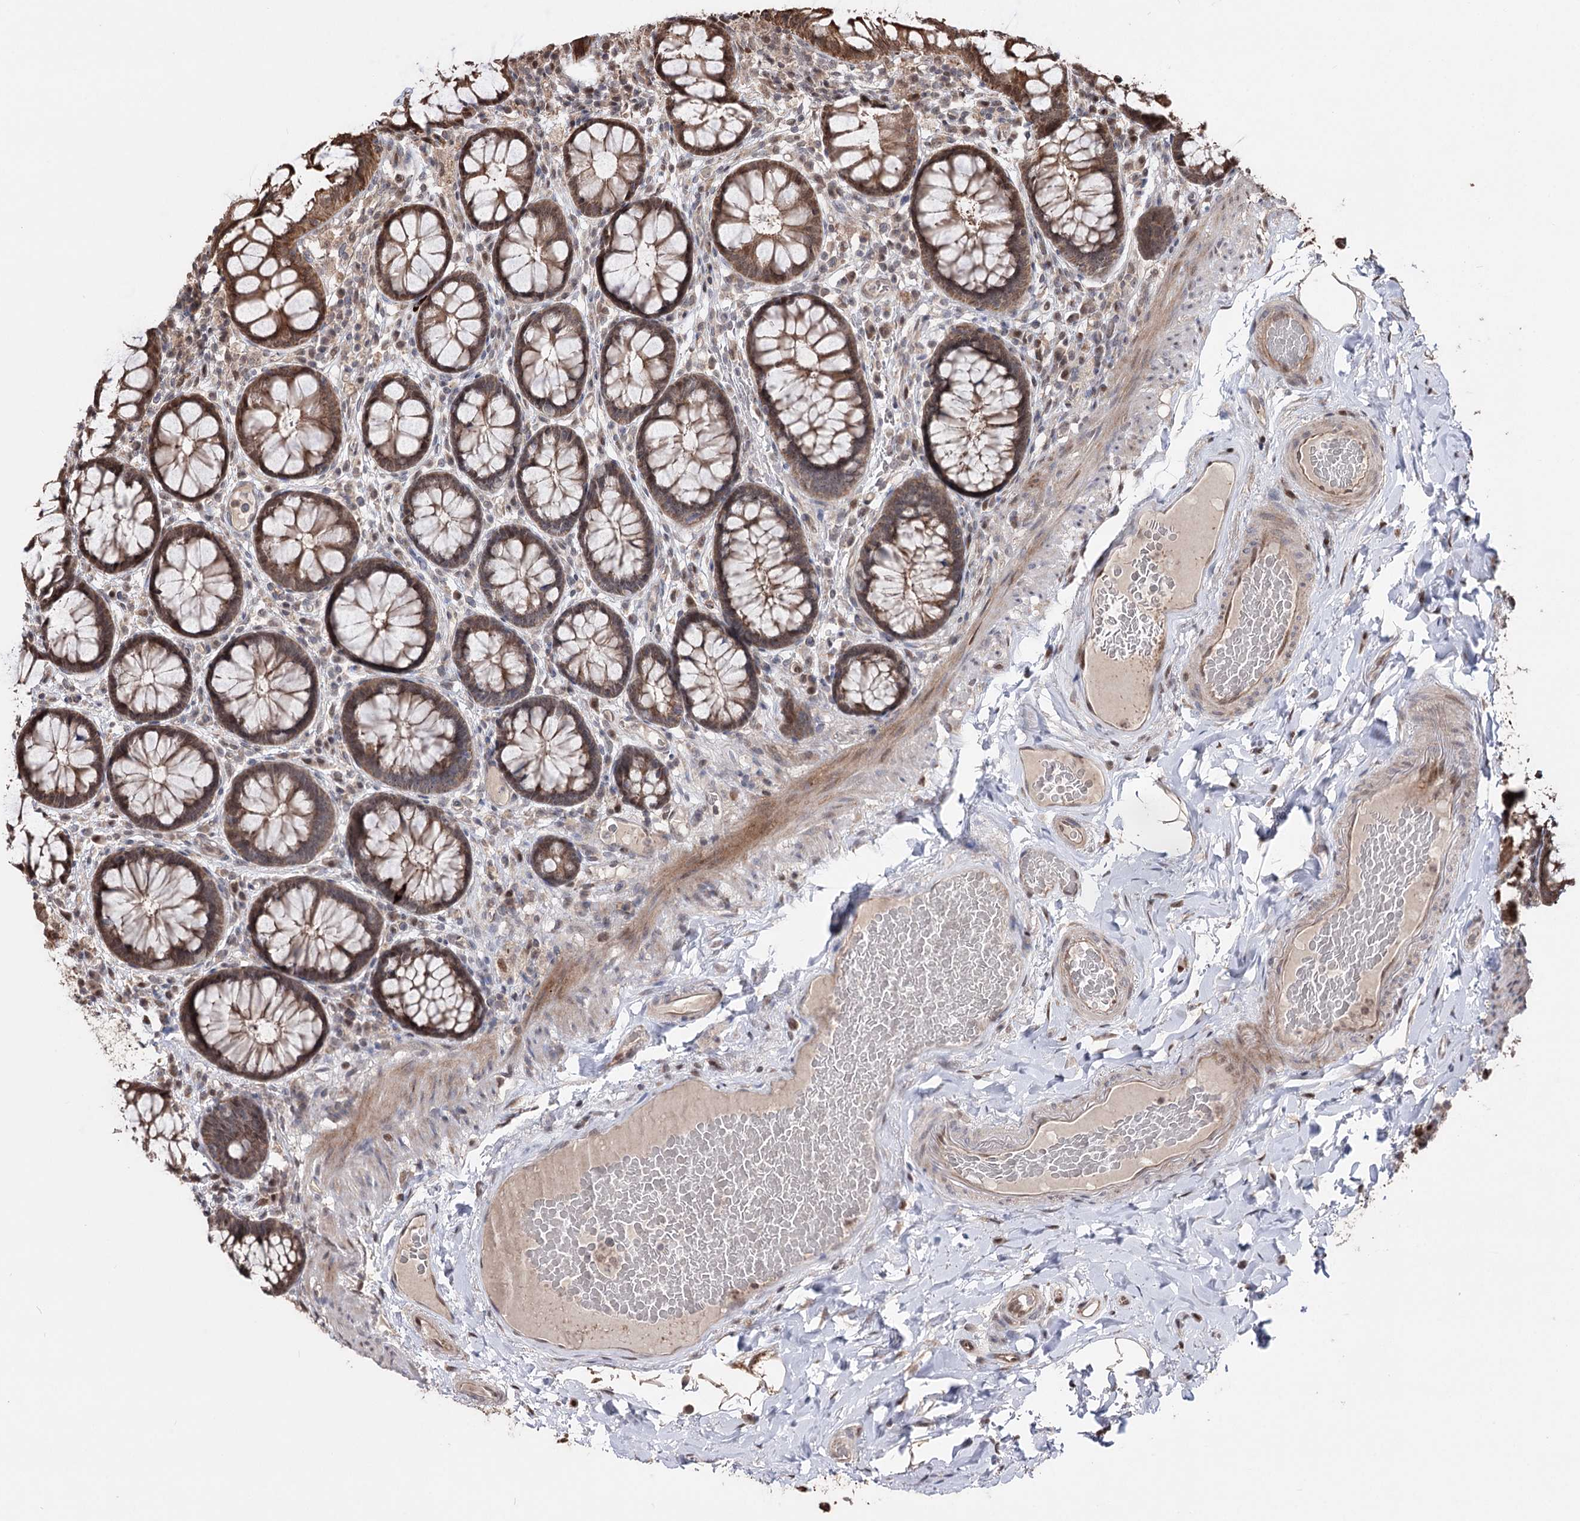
{"staining": {"intensity": "moderate", "quantity": ">75%", "location": "cytoplasmic/membranous"}, "tissue": "rectum", "cell_type": "Glandular cells", "image_type": "normal", "snomed": [{"axis": "morphology", "description": "Normal tissue, NOS"}, {"axis": "topography", "description": "Rectum"}], "caption": "Glandular cells reveal medium levels of moderate cytoplasmic/membranous expression in about >75% of cells in benign rectum.", "gene": "CPNE8", "patient": {"sex": "male", "age": 83}}